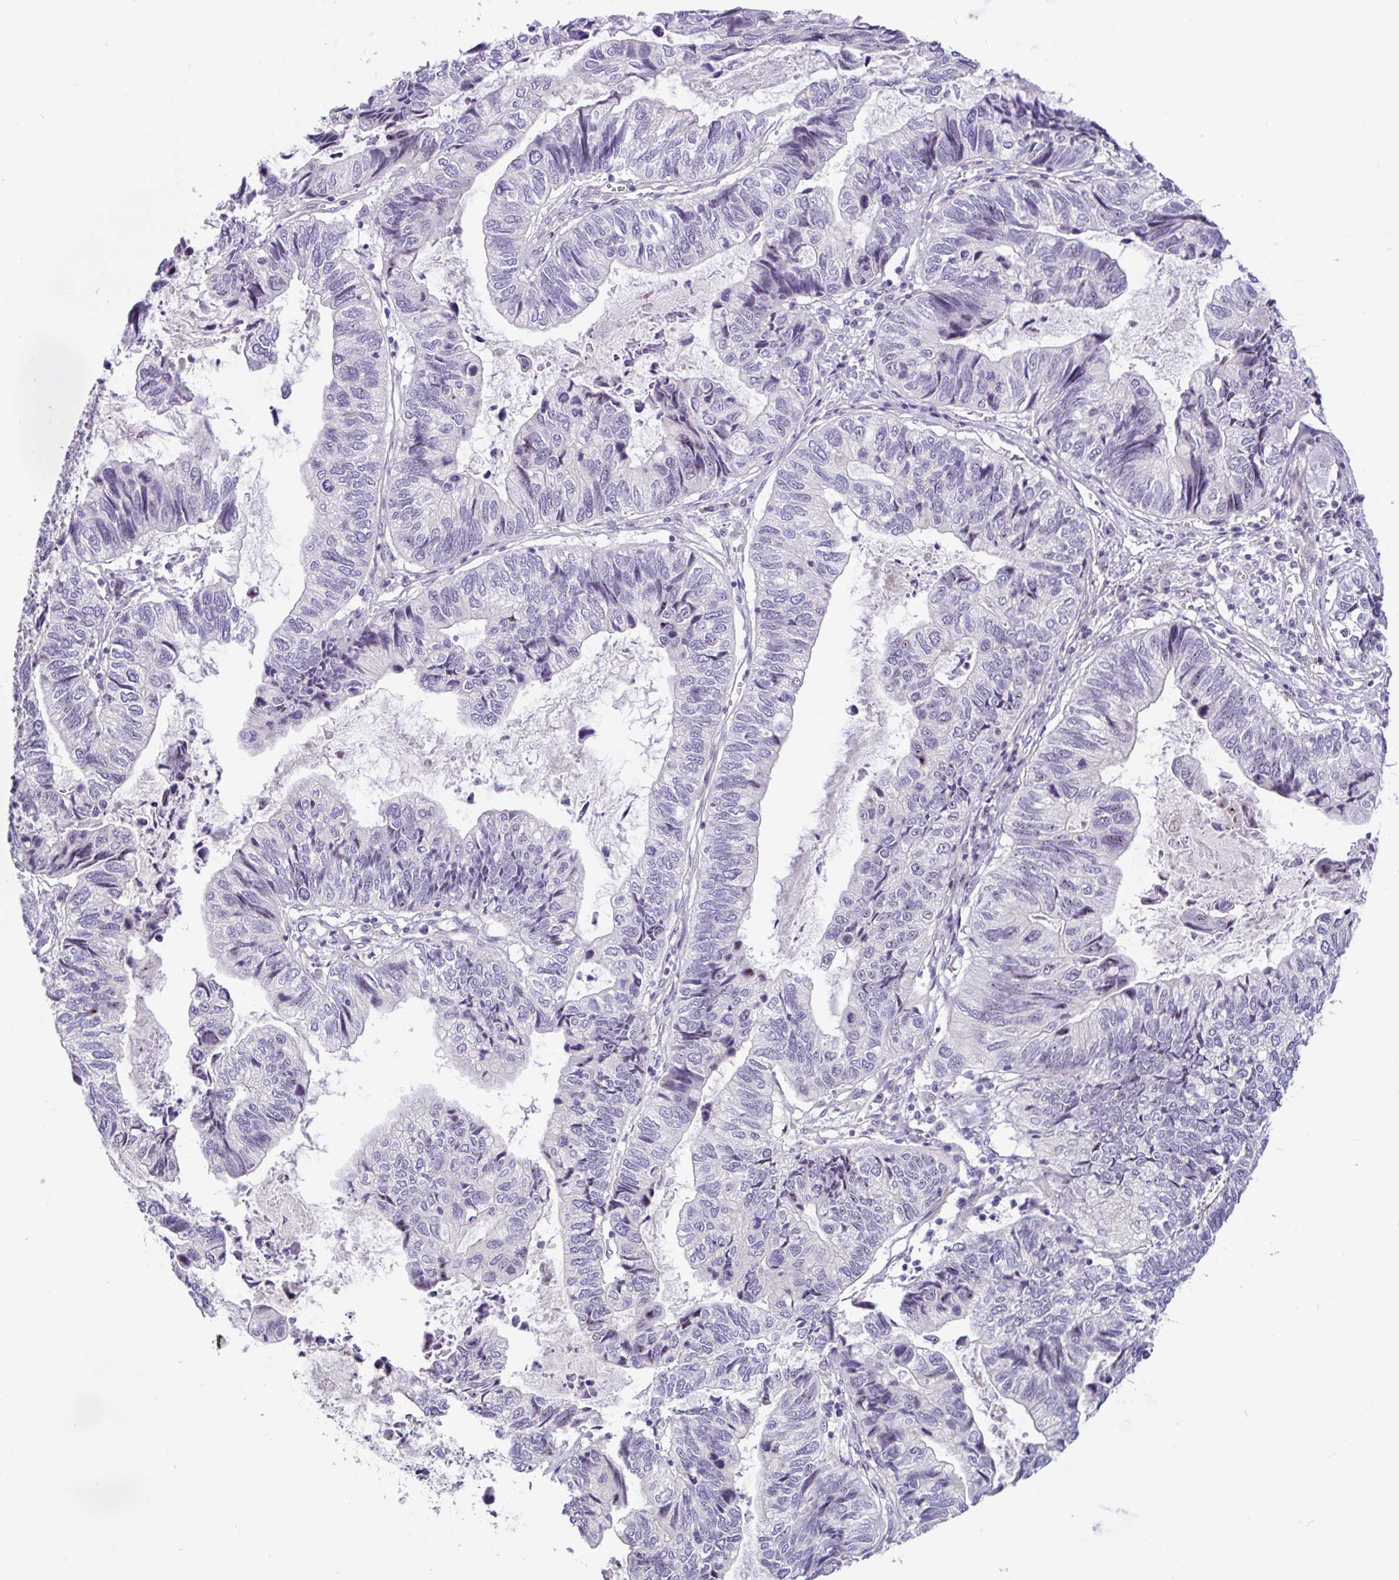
{"staining": {"intensity": "negative", "quantity": "none", "location": "none"}, "tissue": "stomach cancer", "cell_type": "Tumor cells", "image_type": "cancer", "snomed": [{"axis": "morphology", "description": "Adenocarcinoma, NOS"}, {"axis": "topography", "description": "Stomach, upper"}], "caption": "Tumor cells are negative for protein expression in human adenocarcinoma (stomach).", "gene": "MXRA8", "patient": {"sex": "female", "age": 67}}